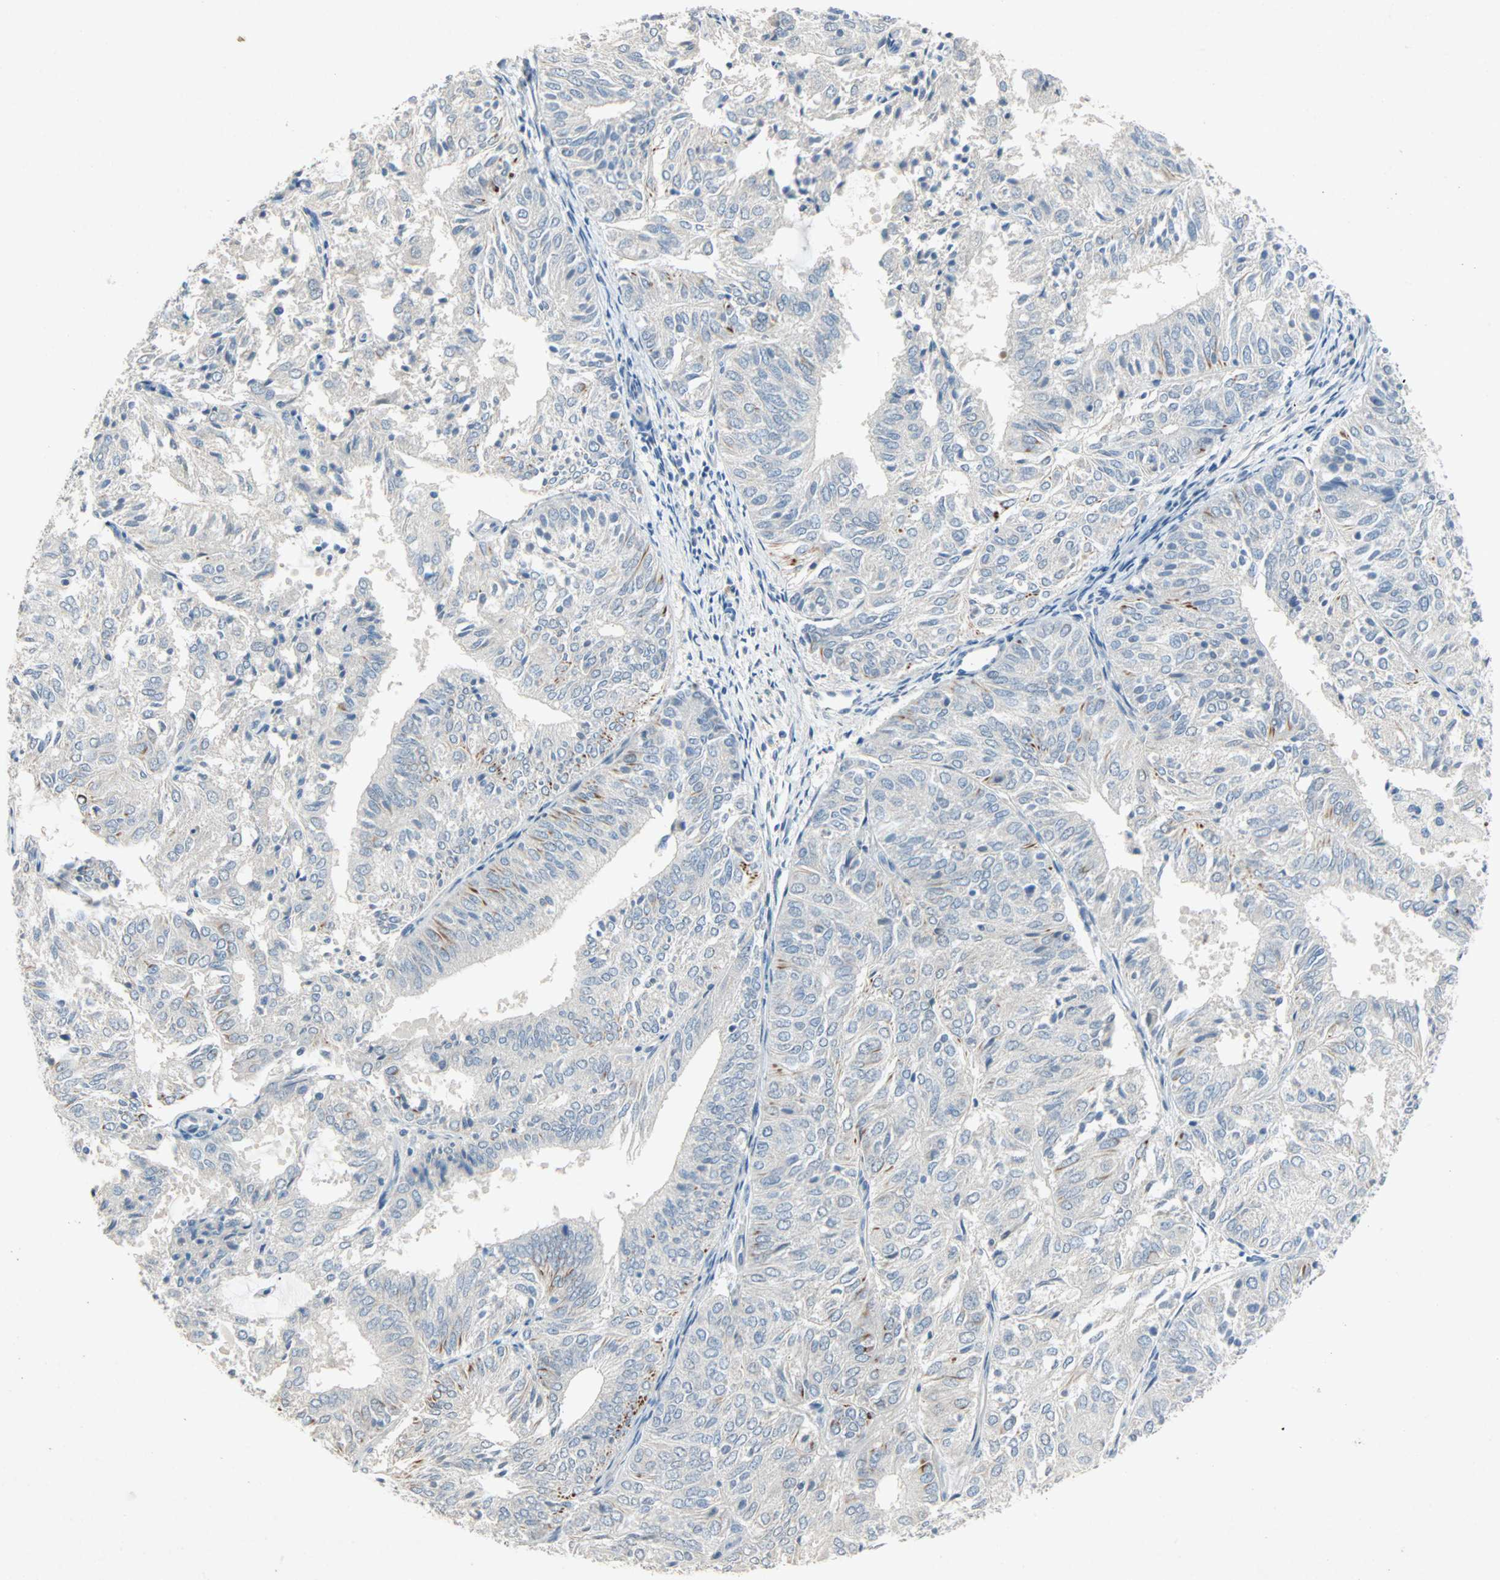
{"staining": {"intensity": "moderate", "quantity": "<25%", "location": "cytoplasmic/membranous"}, "tissue": "endometrial cancer", "cell_type": "Tumor cells", "image_type": "cancer", "snomed": [{"axis": "morphology", "description": "Adenocarcinoma, NOS"}, {"axis": "topography", "description": "Uterus"}], "caption": "A low amount of moderate cytoplasmic/membranous expression is appreciated in about <25% of tumor cells in adenocarcinoma (endometrial) tissue.", "gene": "PCDHB2", "patient": {"sex": "female", "age": 60}}